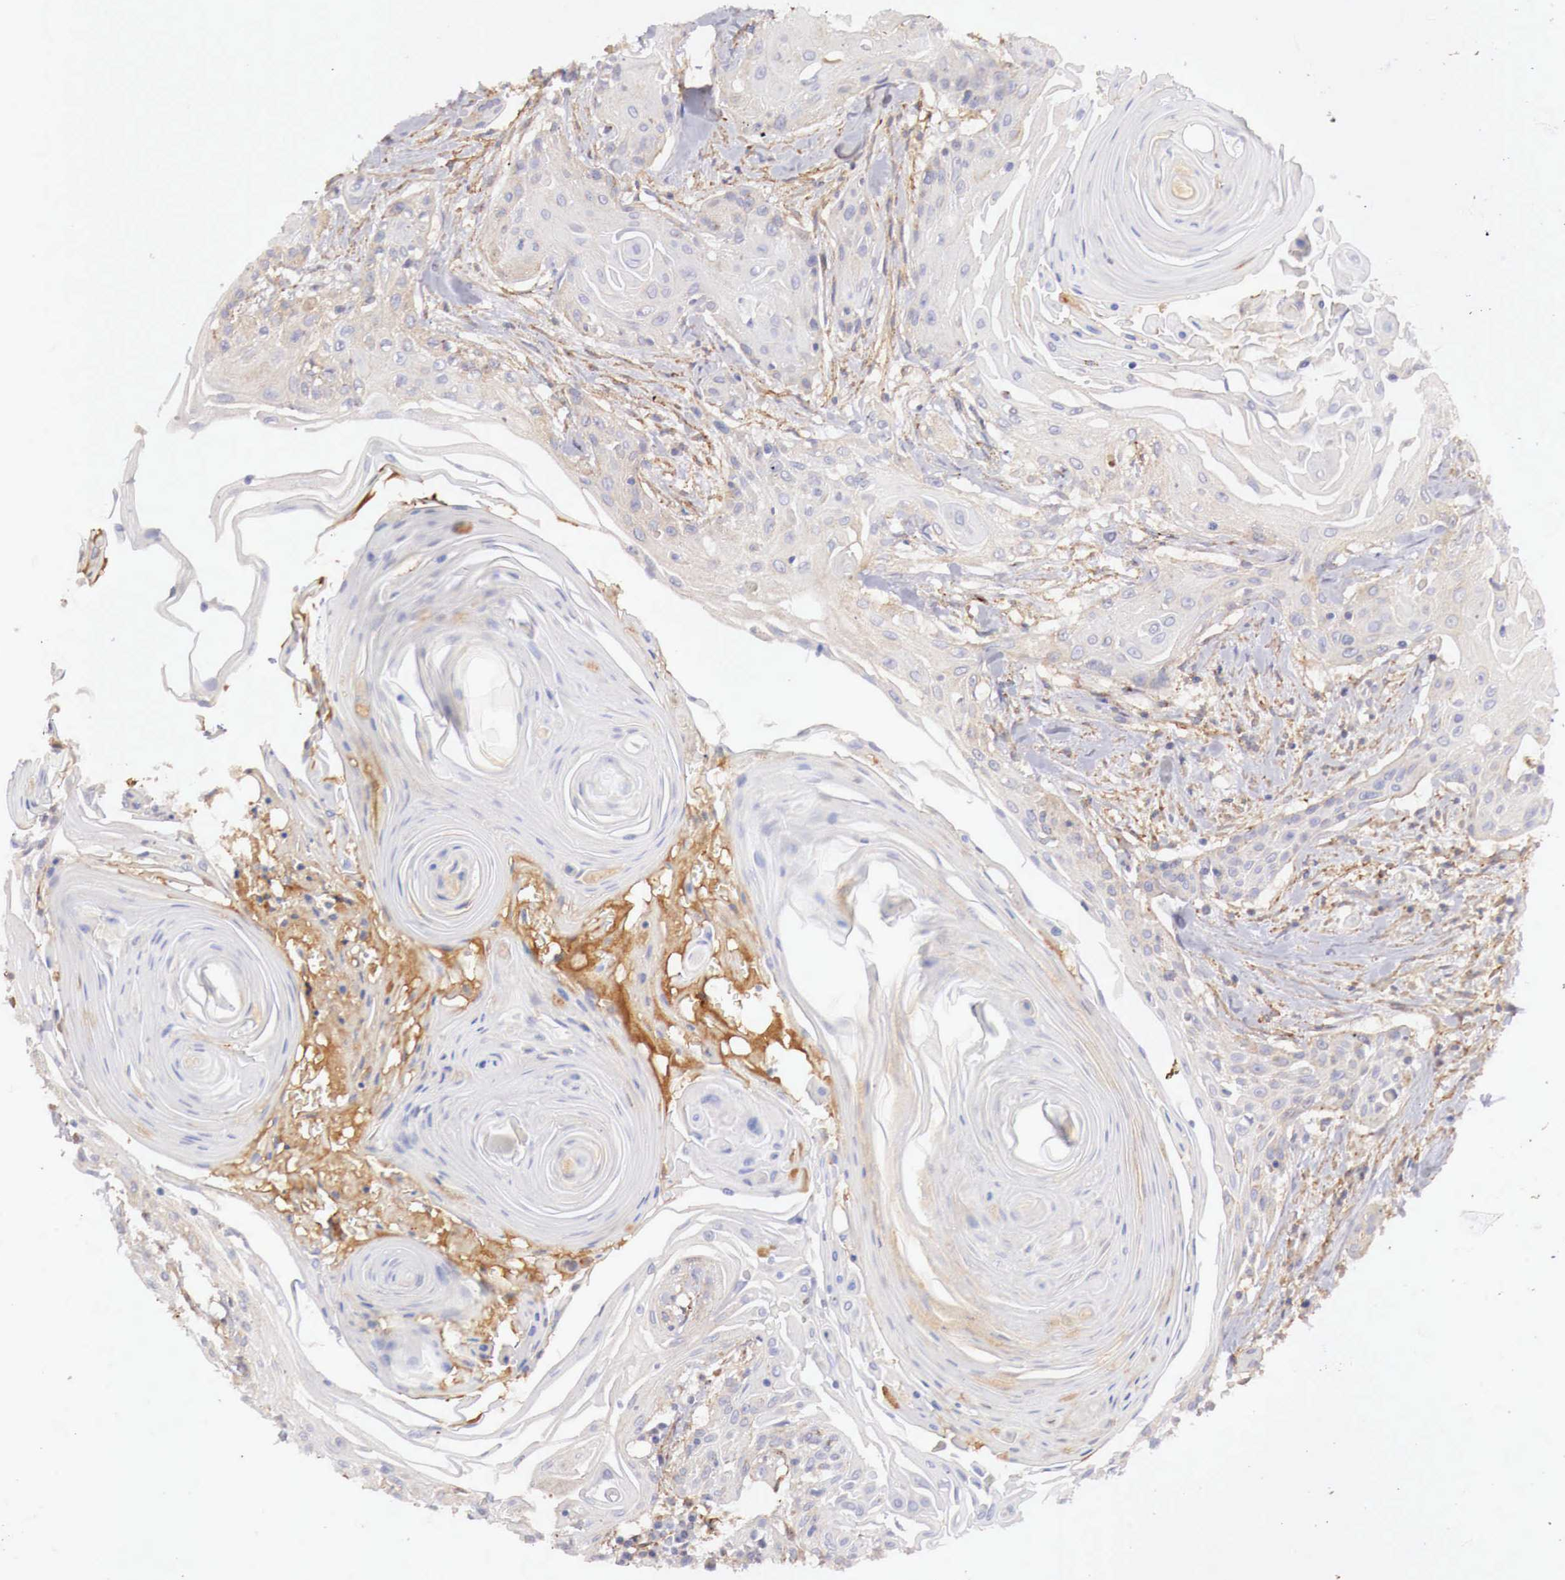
{"staining": {"intensity": "moderate", "quantity": "25%-75%", "location": "cytoplasmic/membranous"}, "tissue": "head and neck cancer", "cell_type": "Tumor cells", "image_type": "cancer", "snomed": [{"axis": "morphology", "description": "Squamous cell carcinoma, NOS"}, {"axis": "morphology", "description": "Squamous cell carcinoma, metastatic, NOS"}, {"axis": "topography", "description": "Lymph node"}, {"axis": "topography", "description": "Salivary gland"}, {"axis": "topography", "description": "Head-Neck"}], "caption": "Immunohistochemical staining of head and neck cancer reveals medium levels of moderate cytoplasmic/membranous protein expression in approximately 25%-75% of tumor cells.", "gene": "KLHDC7B", "patient": {"sex": "female", "age": 74}}